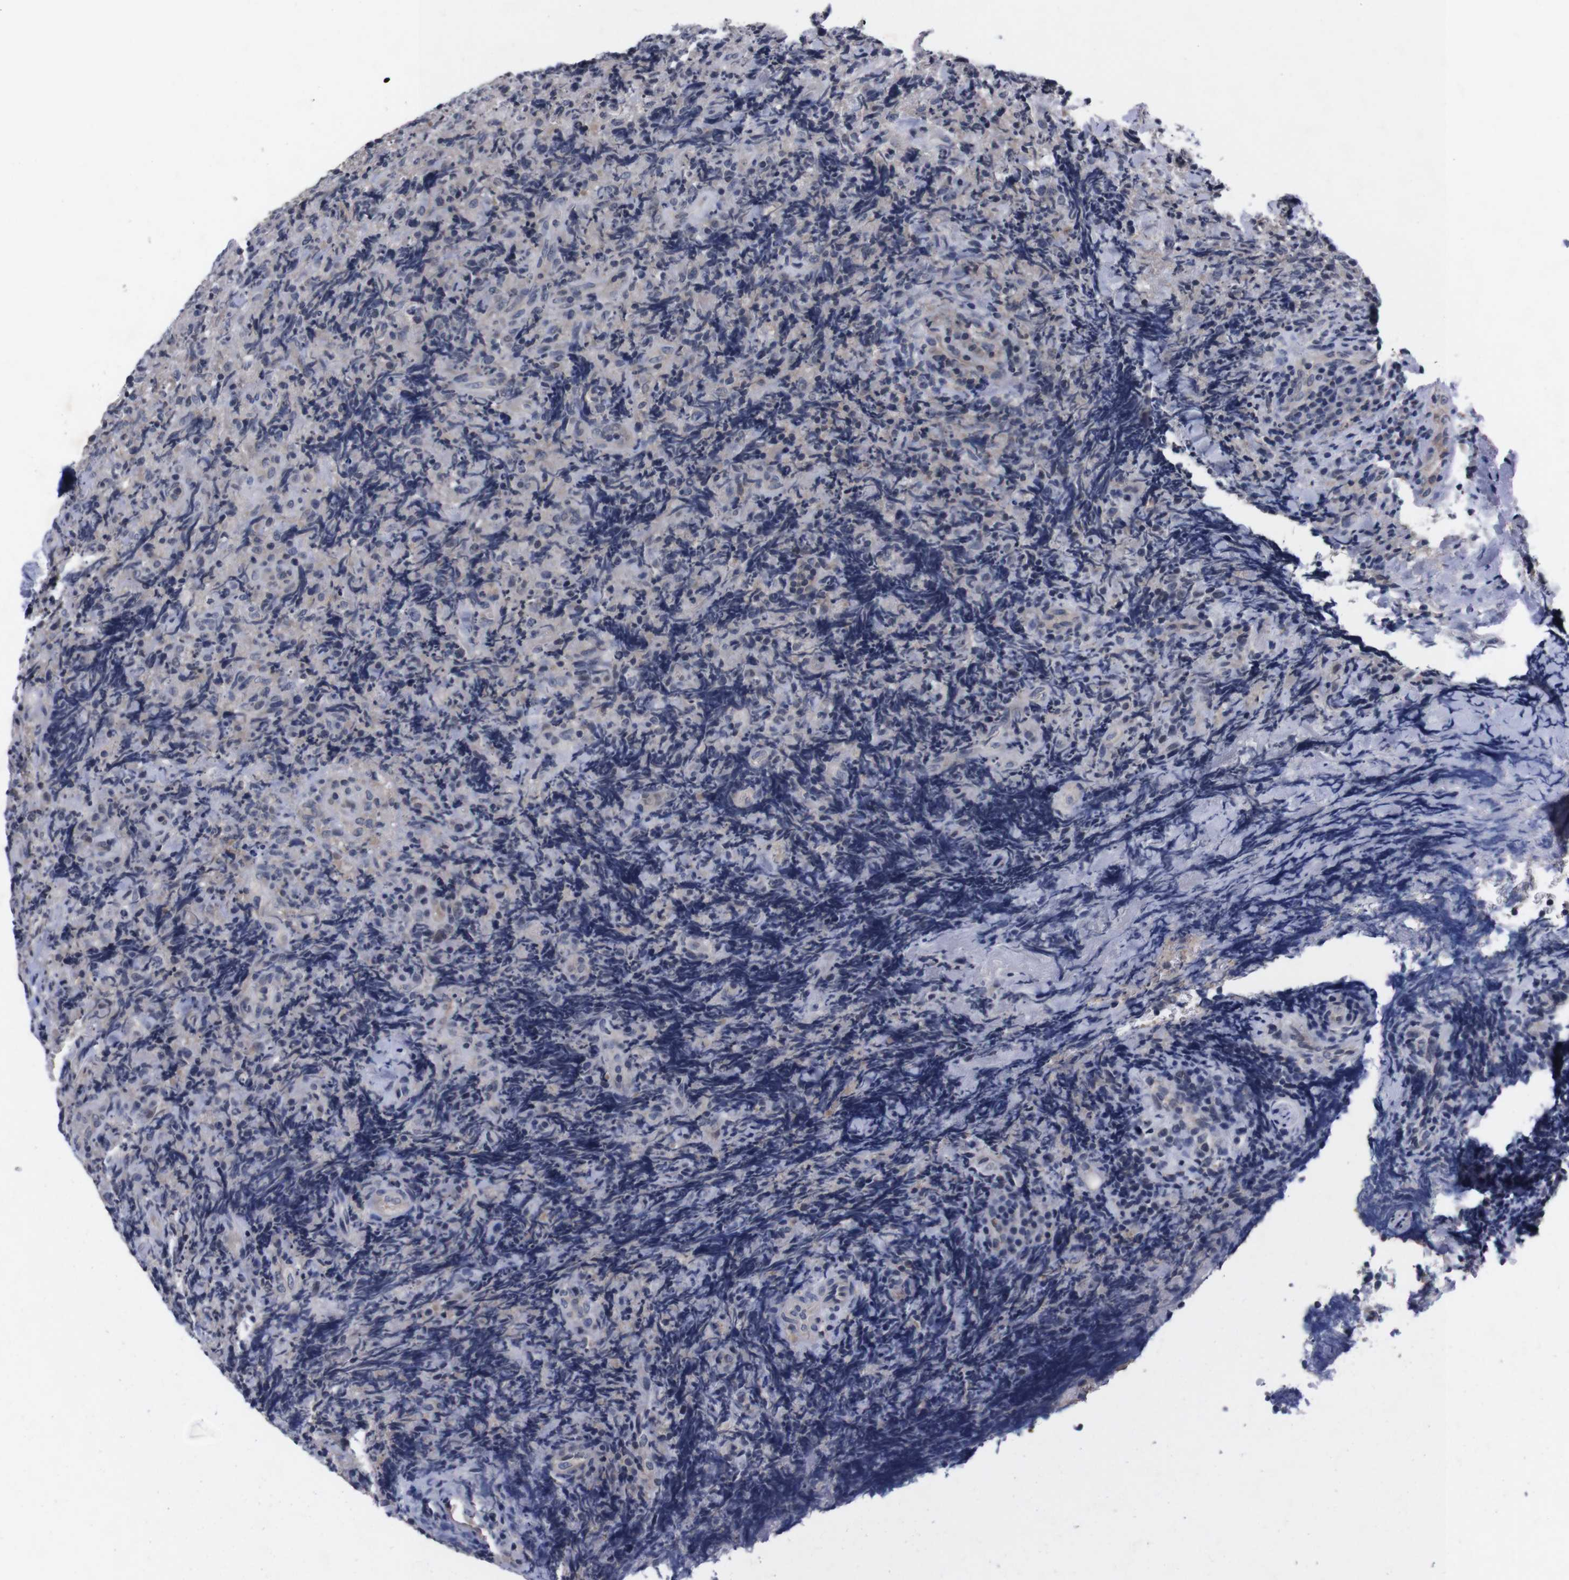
{"staining": {"intensity": "negative", "quantity": "none", "location": "none"}, "tissue": "lymphoma", "cell_type": "Tumor cells", "image_type": "cancer", "snomed": [{"axis": "morphology", "description": "Malignant lymphoma, non-Hodgkin's type, High grade"}, {"axis": "topography", "description": "Tonsil"}], "caption": "Tumor cells are negative for brown protein staining in lymphoma.", "gene": "TNFRSF21", "patient": {"sex": "female", "age": 36}}